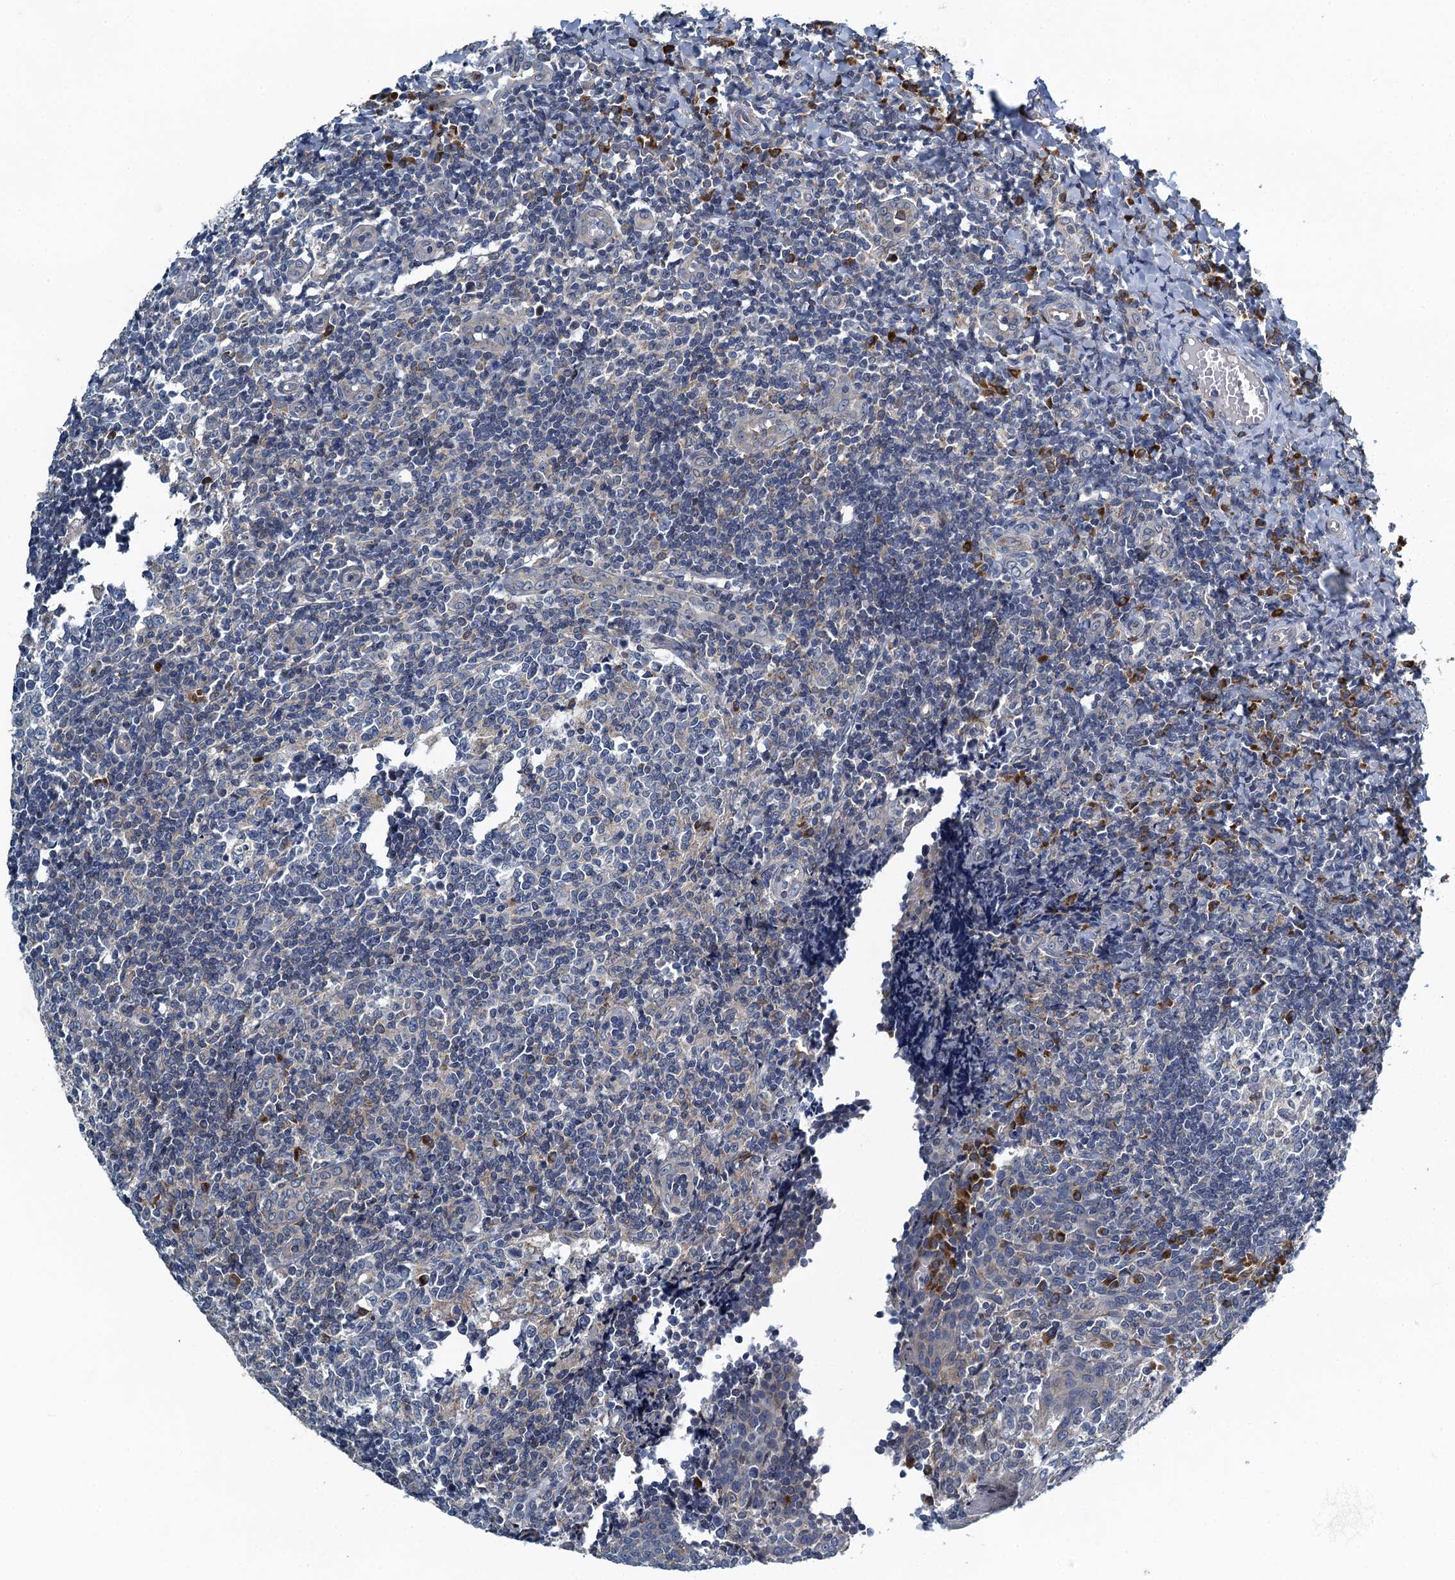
{"staining": {"intensity": "negative", "quantity": "none", "location": "none"}, "tissue": "tonsil", "cell_type": "Germinal center cells", "image_type": "normal", "snomed": [{"axis": "morphology", "description": "Normal tissue, NOS"}, {"axis": "topography", "description": "Tonsil"}], "caption": "This is an IHC micrograph of benign tonsil. There is no positivity in germinal center cells.", "gene": "ALG2", "patient": {"sex": "female", "age": 19}}